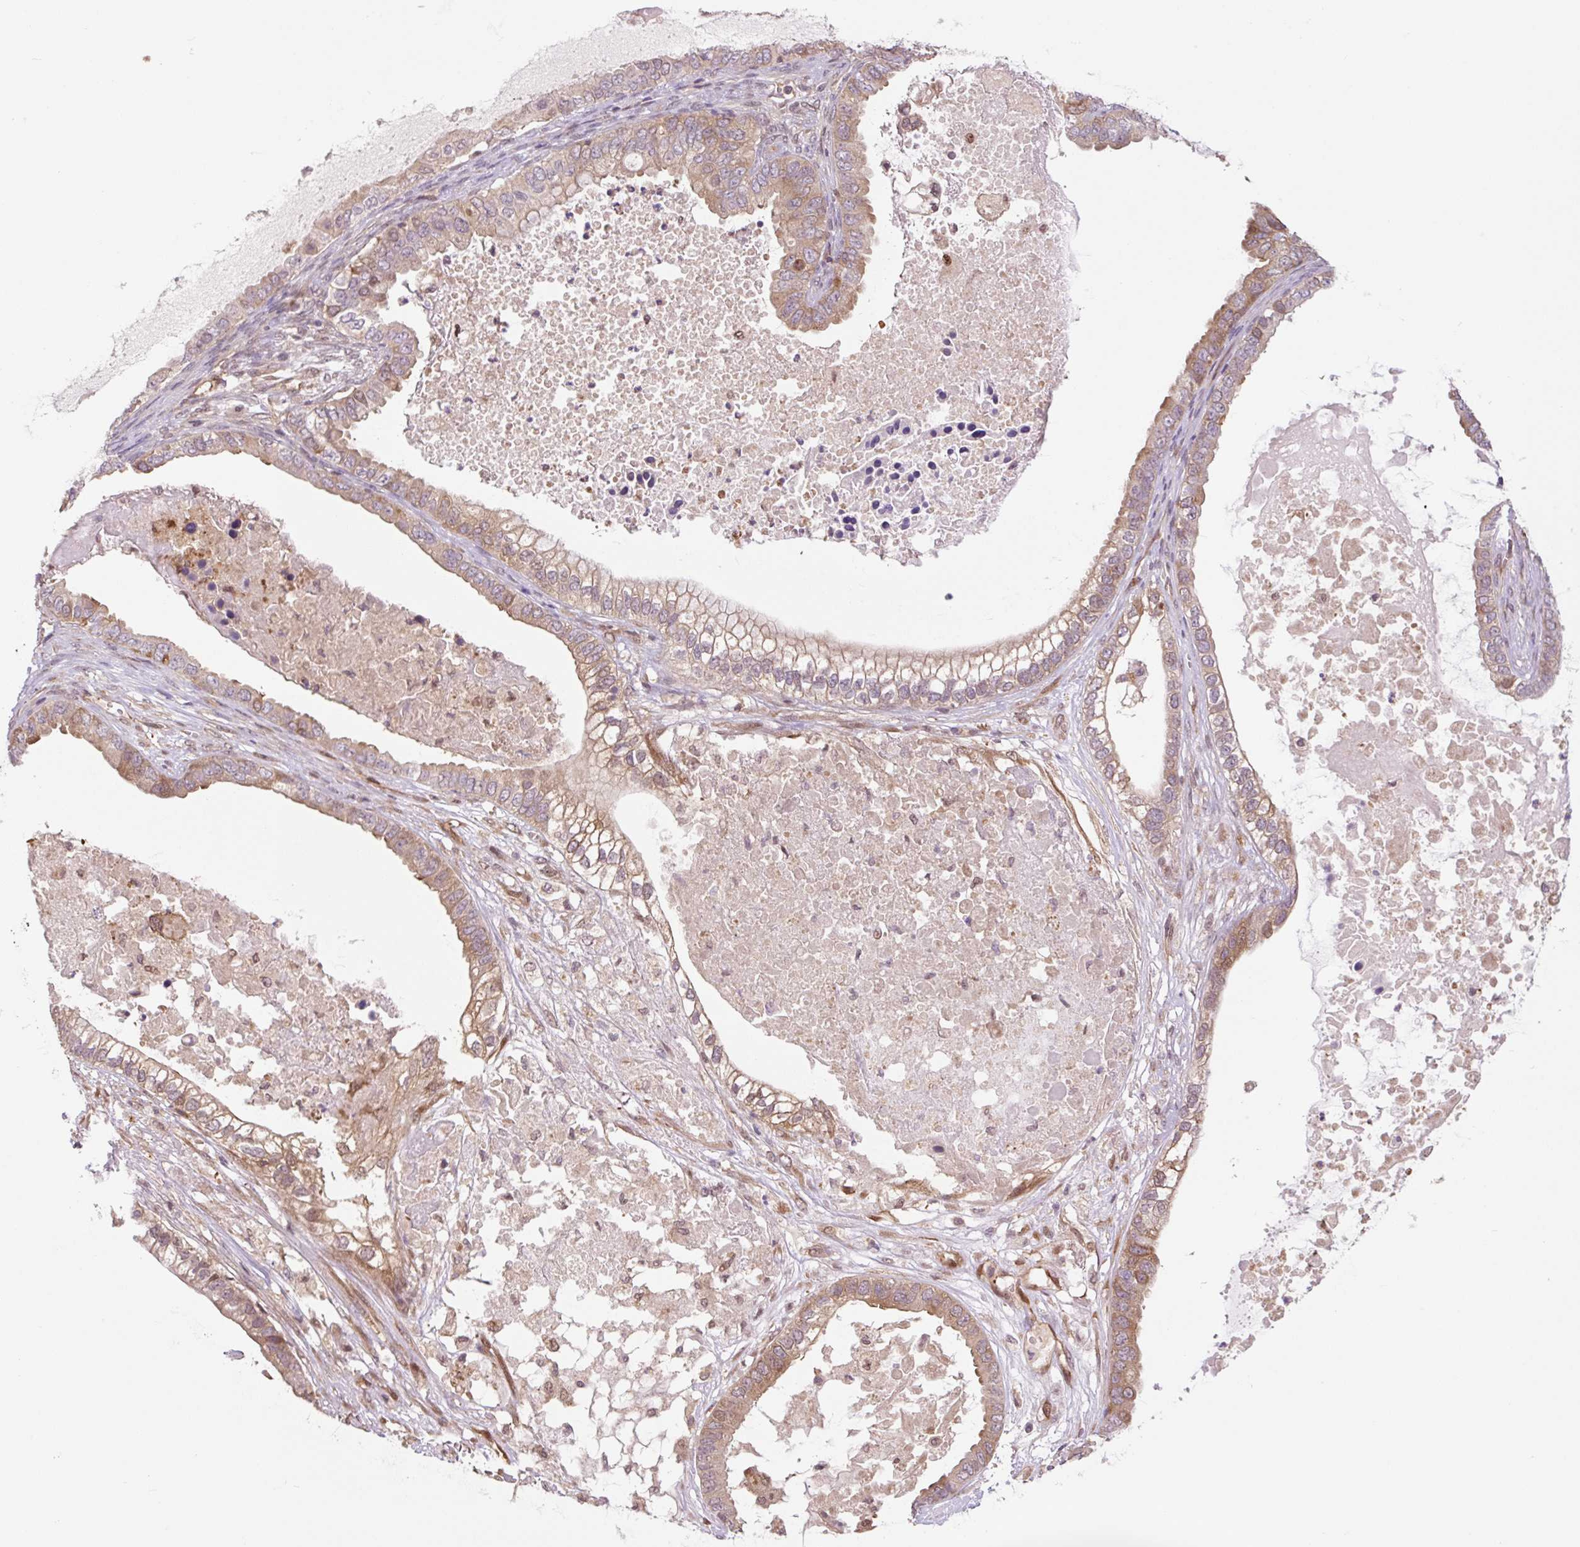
{"staining": {"intensity": "moderate", "quantity": "25%-75%", "location": "cytoplasmic/membranous"}, "tissue": "ovarian cancer", "cell_type": "Tumor cells", "image_type": "cancer", "snomed": [{"axis": "morphology", "description": "Cystadenocarcinoma, mucinous, NOS"}, {"axis": "topography", "description": "Ovary"}], "caption": "Human ovarian cancer (mucinous cystadenocarcinoma) stained with a protein marker displays moderate staining in tumor cells.", "gene": "TPT1", "patient": {"sex": "female", "age": 80}}